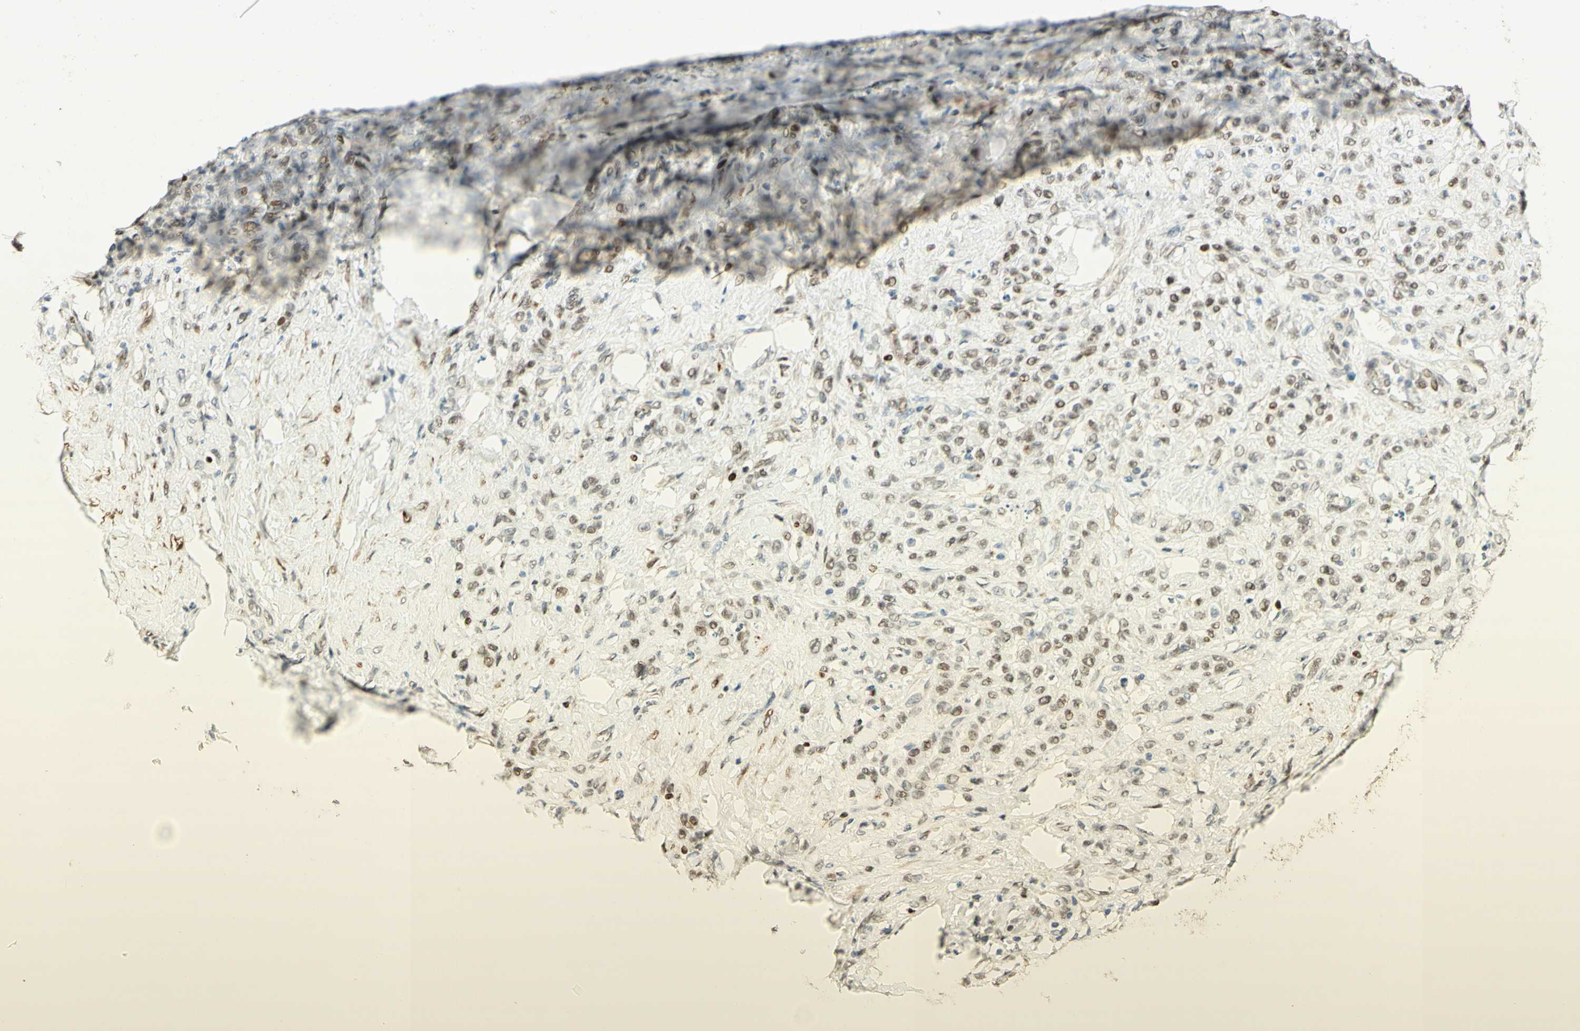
{"staining": {"intensity": "weak", "quantity": ">75%", "location": "nuclear"}, "tissue": "stomach cancer", "cell_type": "Tumor cells", "image_type": "cancer", "snomed": [{"axis": "morphology", "description": "Adenocarcinoma, NOS"}, {"axis": "topography", "description": "Stomach"}], "caption": "Brown immunohistochemical staining in stomach cancer (adenocarcinoma) displays weak nuclear staining in approximately >75% of tumor cells. (DAB IHC with brightfield microscopy, high magnification).", "gene": "FOXP1", "patient": {"sex": "male", "age": 82}}